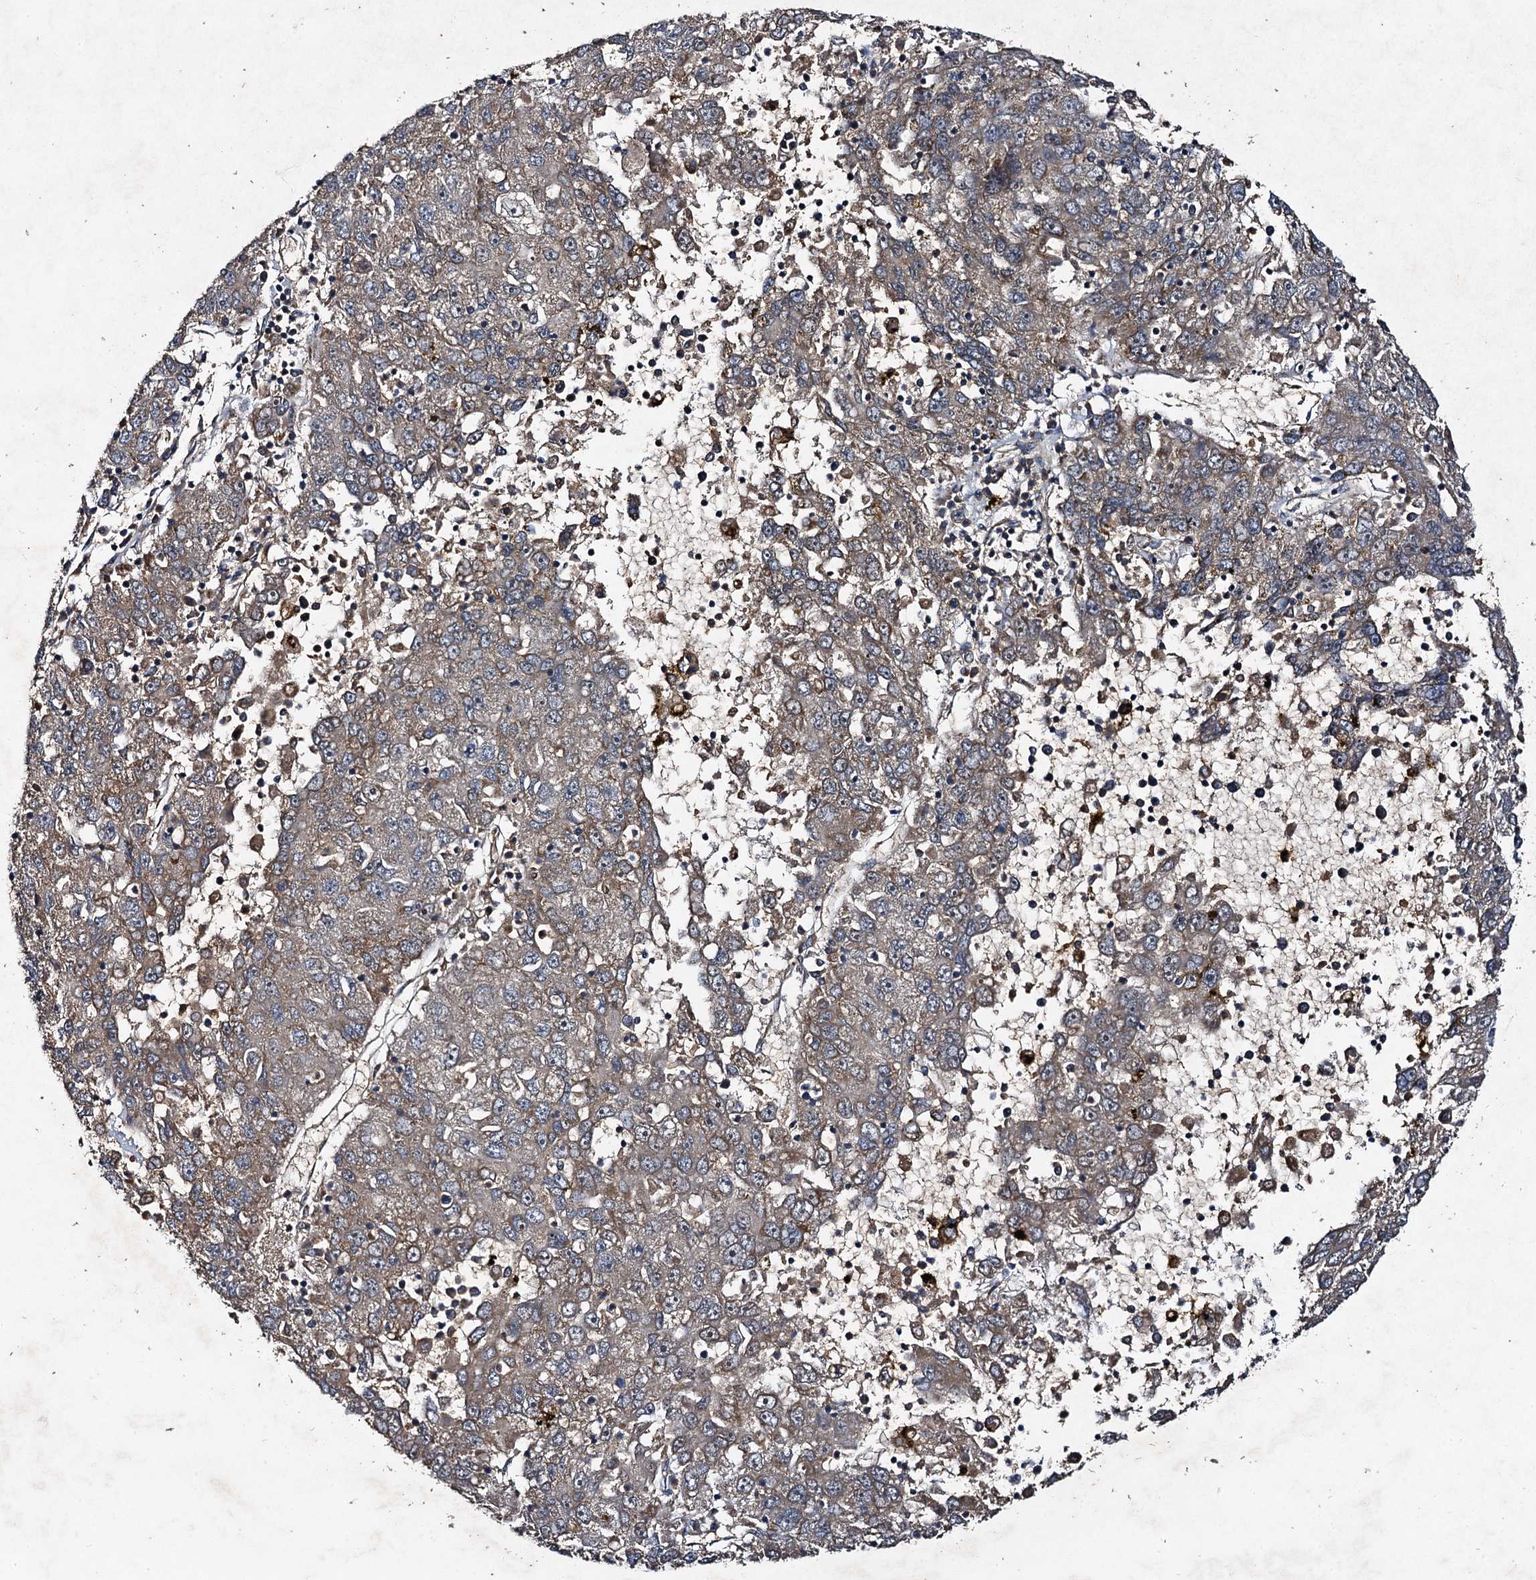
{"staining": {"intensity": "weak", "quantity": ">75%", "location": "cytoplasmic/membranous"}, "tissue": "liver cancer", "cell_type": "Tumor cells", "image_type": "cancer", "snomed": [{"axis": "morphology", "description": "Carcinoma, Hepatocellular, NOS"}, {"axis": "topography", "description": "Liver"}], "caption": "IHC photomicrograph of human liver hepatocellular carcinoma stained for a protein (brown), which reveals low levels of weak cytoplasmic/membranous expression in approximately >75% of tumor cells.", "gene": "NDUFA13", "patient": {"sex": "male", "age": 49}}